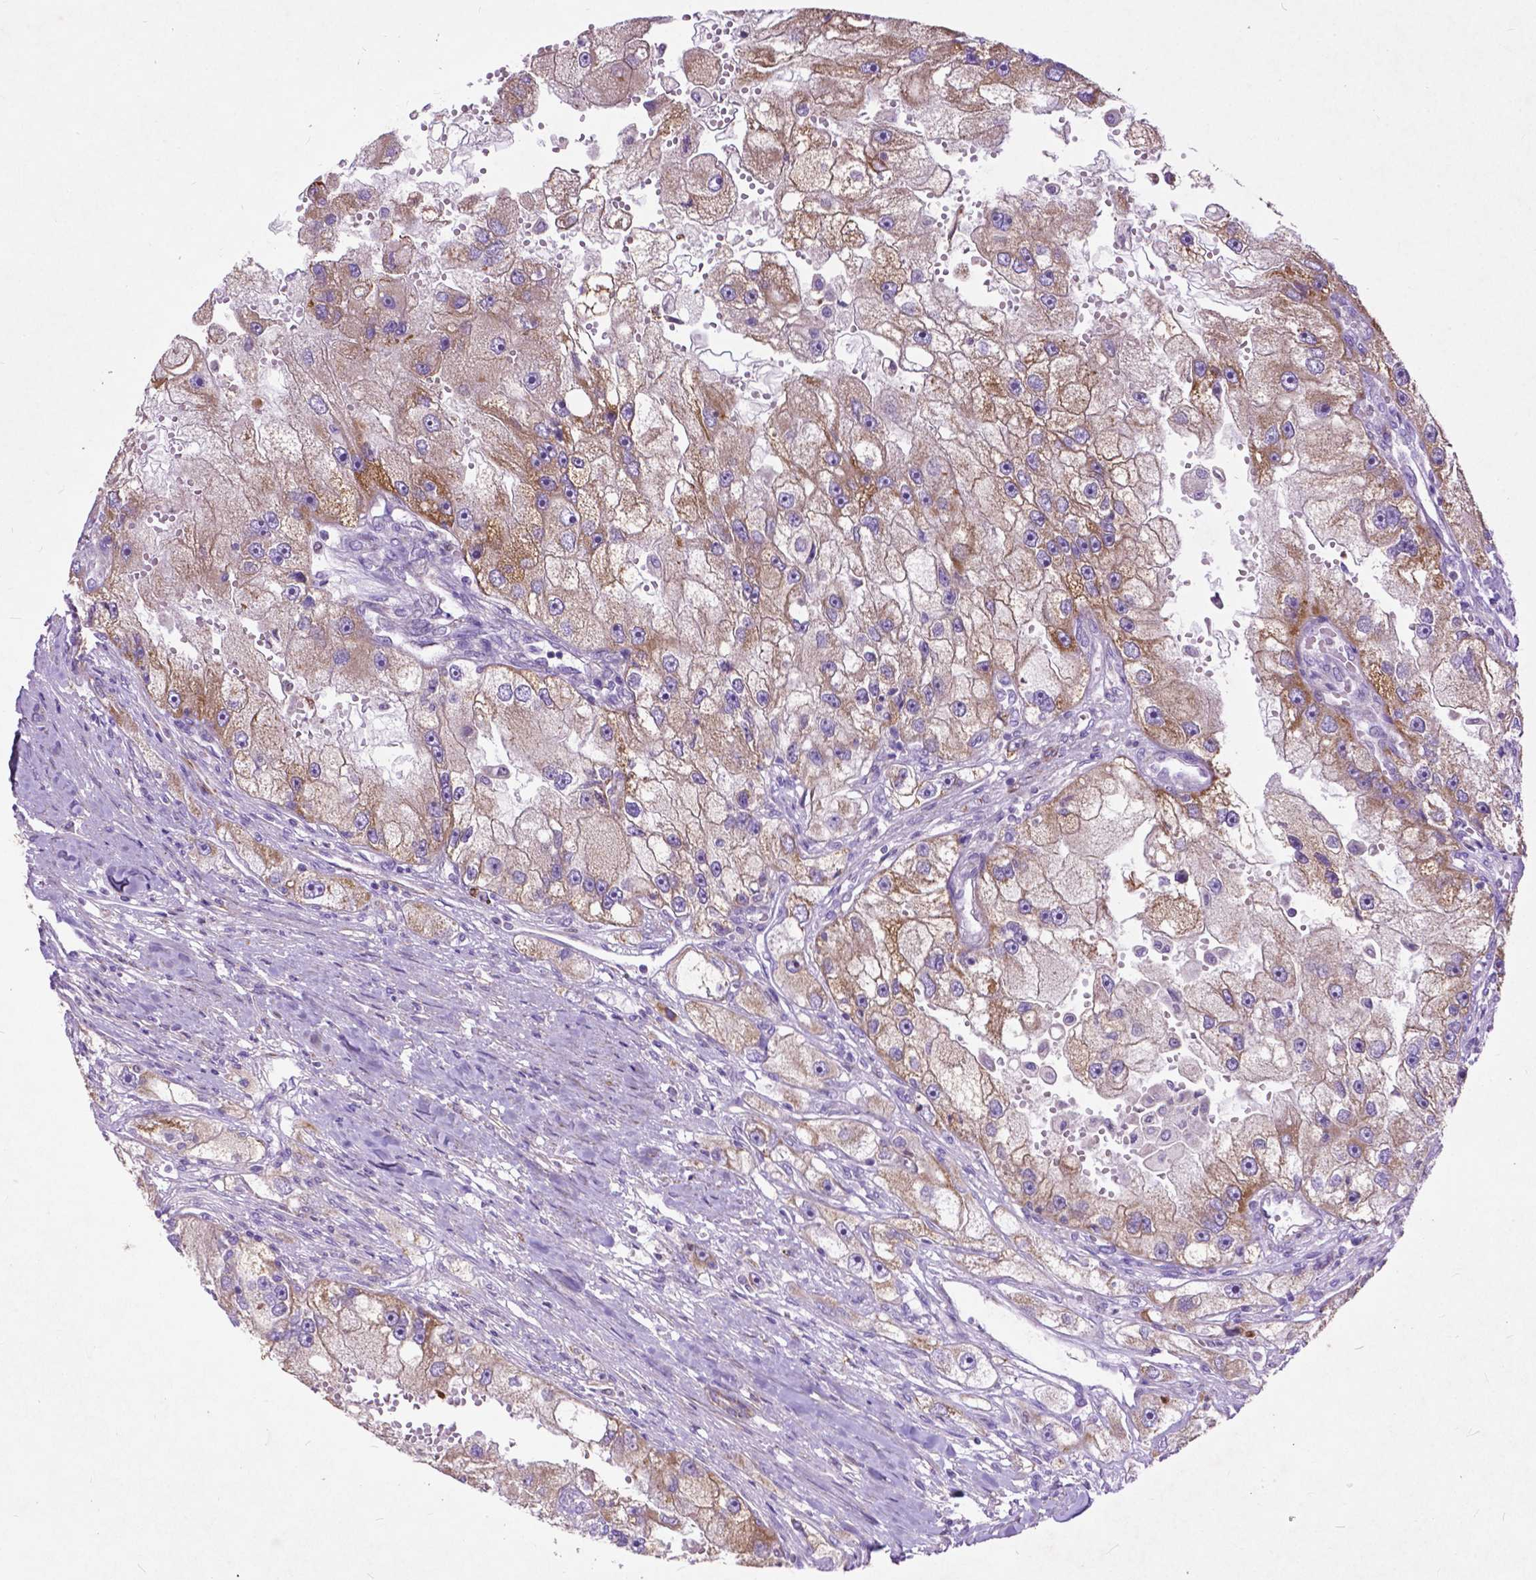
{"staining": {"intensity": "moderate", "quantity": "25%-75%", "location": "cytoplasmic/membranous"}, "tissue": "renal cancer", "cell_type": "Tumor cells", "image_type": "cancer", "snomed": [{"axis": "morphology", "description": "Adenocarcinoma, NOS"}, {"axis": "topography", "description": "Kidney"}], "caption": "Immunohistochemistry of human renal cancer (adenocarcinoma) shows medium levels of moderate cytoplasmic/membranous expression in about 25%-75% of tumor cells. The staining was performed using DAB (3,3'-diaminobenzidine) to visualize the protein expression in brown, while the nuclei were stained in blue with hematoxylin (Magnification: 20x).", "gene": "THEGL", "patient": {"sex": "male", "age": 63}}